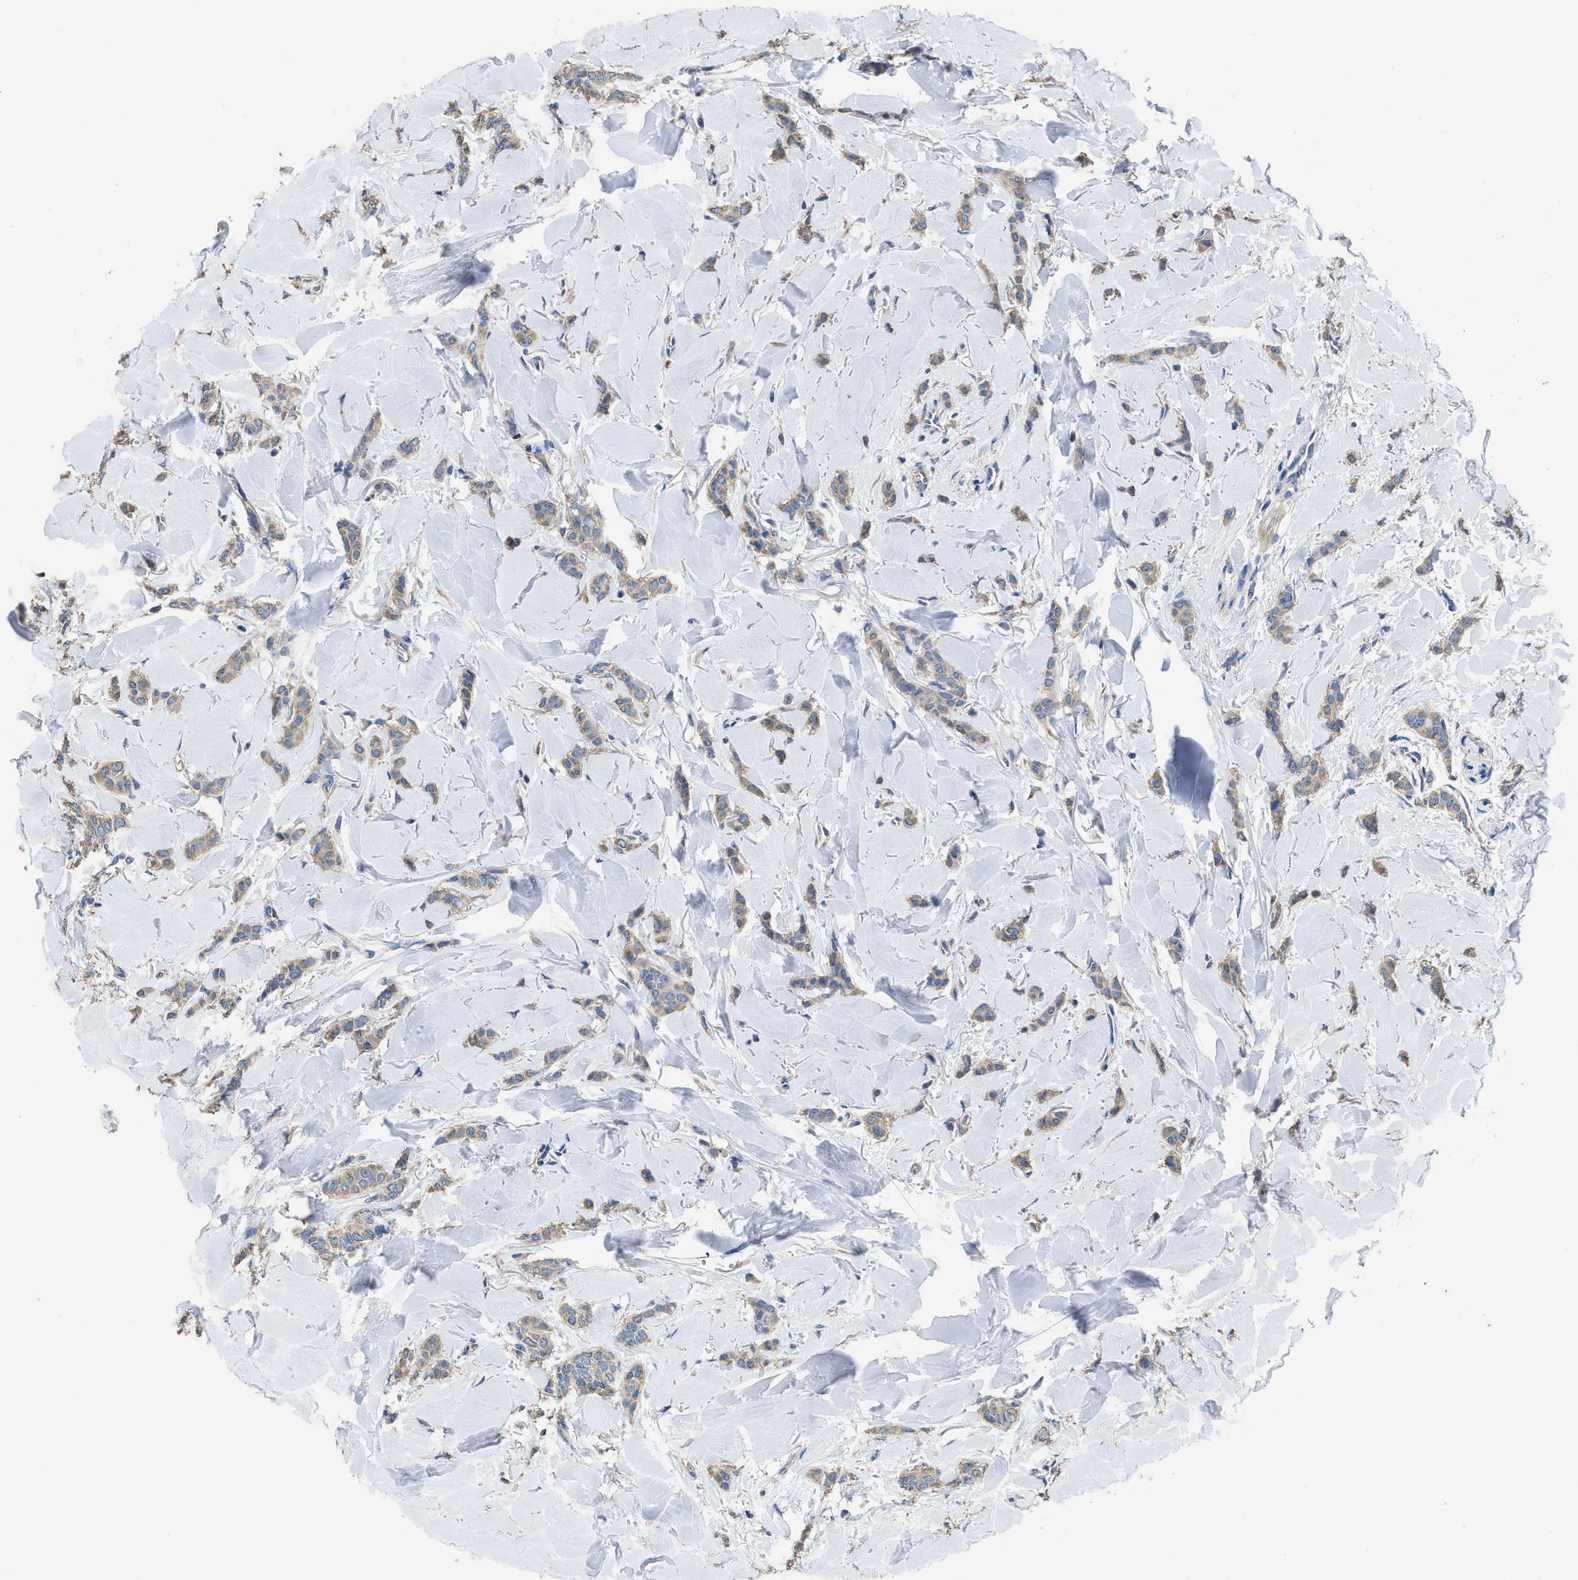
{"staining": {"intensity": "weak", "quantity": ">75%", "location": "cytoplasmic/membranous"}, "tissue": "breast cancer", "cell_type": "Tumor cells", "image_type": "cancer", "snomed": [{"axis": "morphology", "description": "Lobular carcinoma"}, {"axis": "topography", "description": "Skin"}, {"axis": "topography", "description": "Breast"}], "caption": "Immunohistochemistry (IHC) (DAB) staining of breast cancer (lobular carcinoma) shows weak cytoplasmic/membranous protein staining in about >75% of tumor cells. (DAB (3,3'-diaminobenzidine) = brown stain, brightfield microscopy at high magnification).", "gene": "ITSN1", "patient": {"sex": "female", "age": 46}}